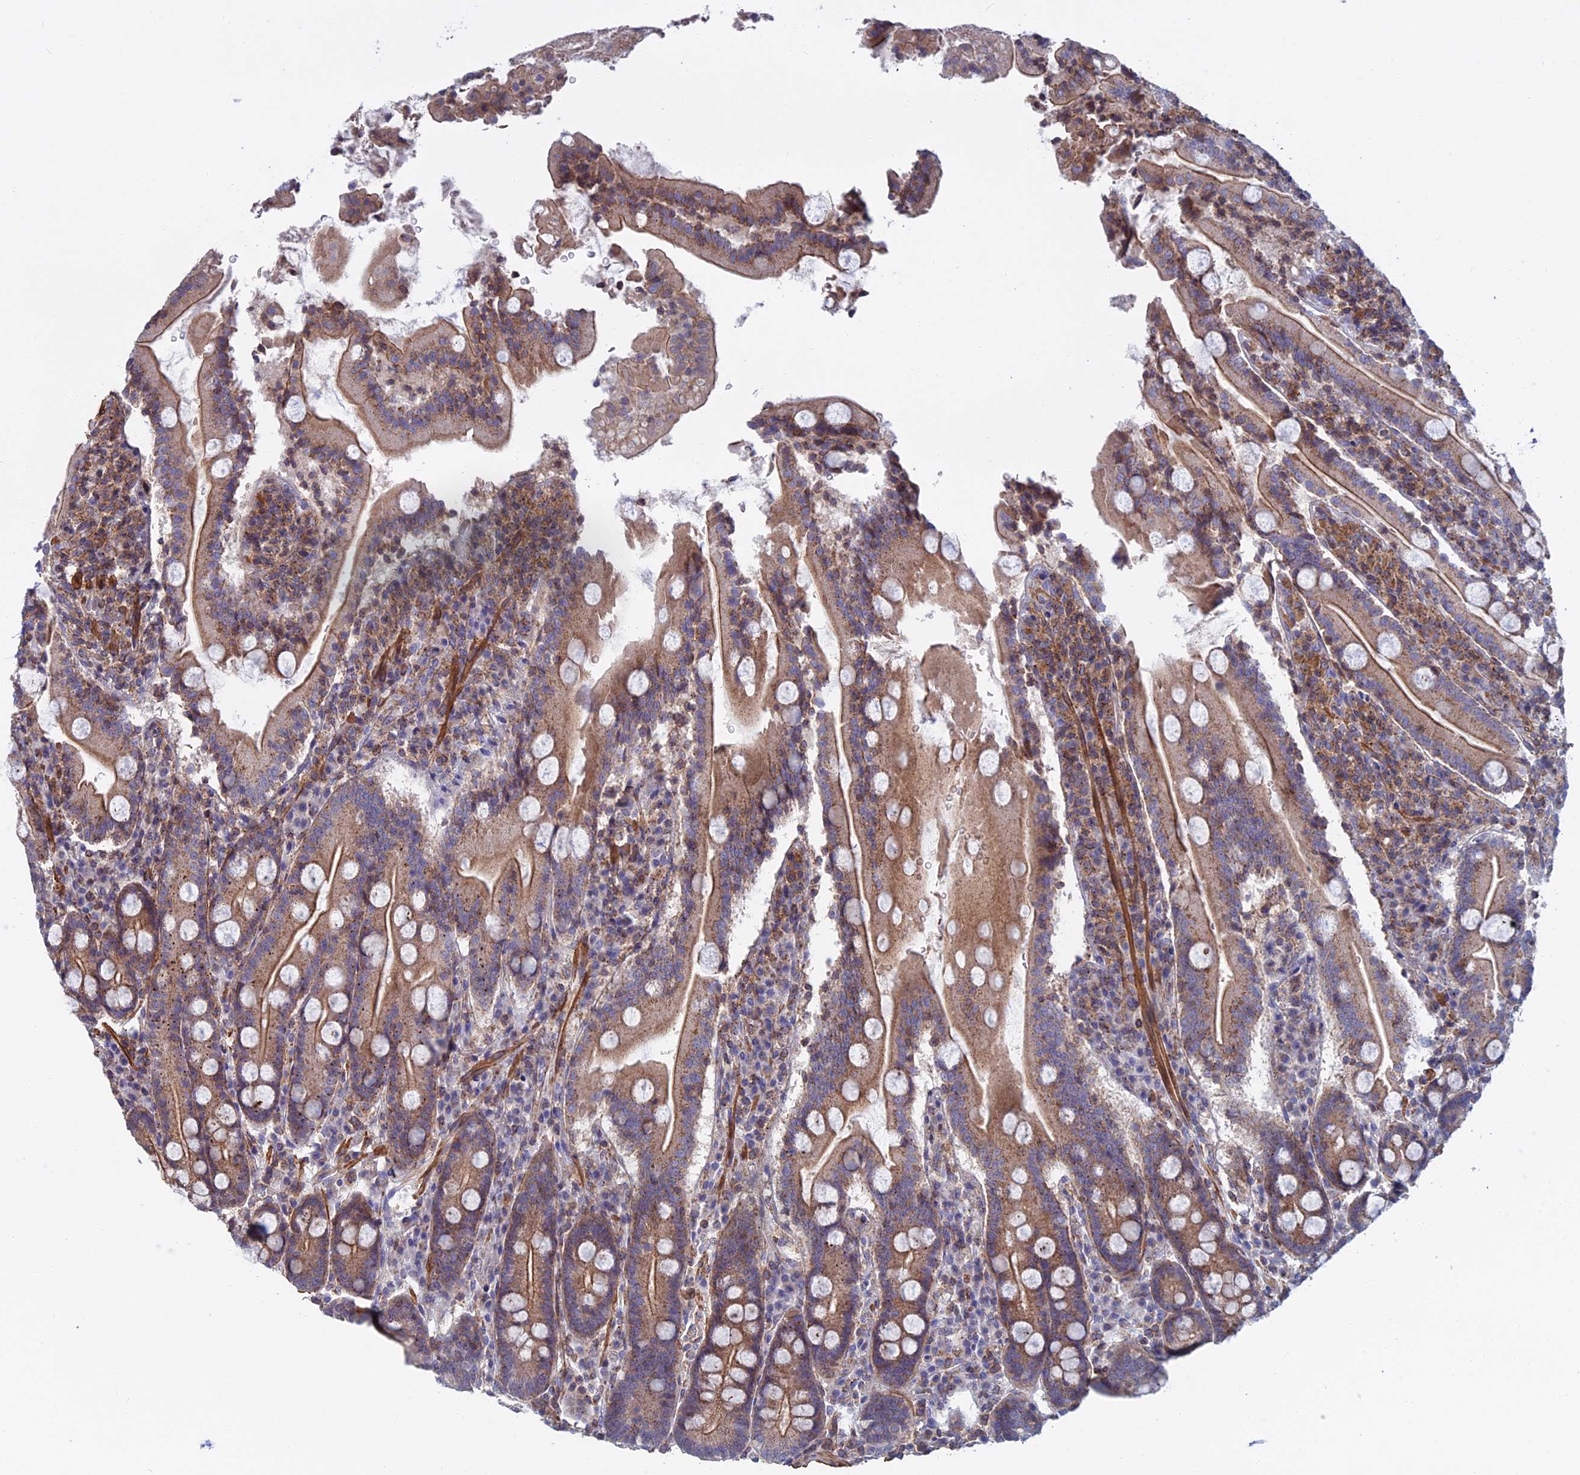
{"staining": {"intensity": "weak", "quantity": ">75%", "location": "cytoplasmic/membranous"}, "tissue": "duodenum", "cell_type": "Glandular cells", "image_type": "normal", "snomed": [{"axis": "morphology", "description": "Normal tissue, NOS"}, {"axis": "topography", "description": "Duodenum"}], "caption": "Protein staining of unremarkable duodenum shows weak cytoplasmic/membranous positivity in about >75% of glandular cells. Using DAB (3,3'-diaminobenzidine) (brown) and hematoxylin (blue) stains, captured at high magnification using brightfield microscopy.", "gene": "LYPD5", "patient": {"sex": "male", "age": 35}}